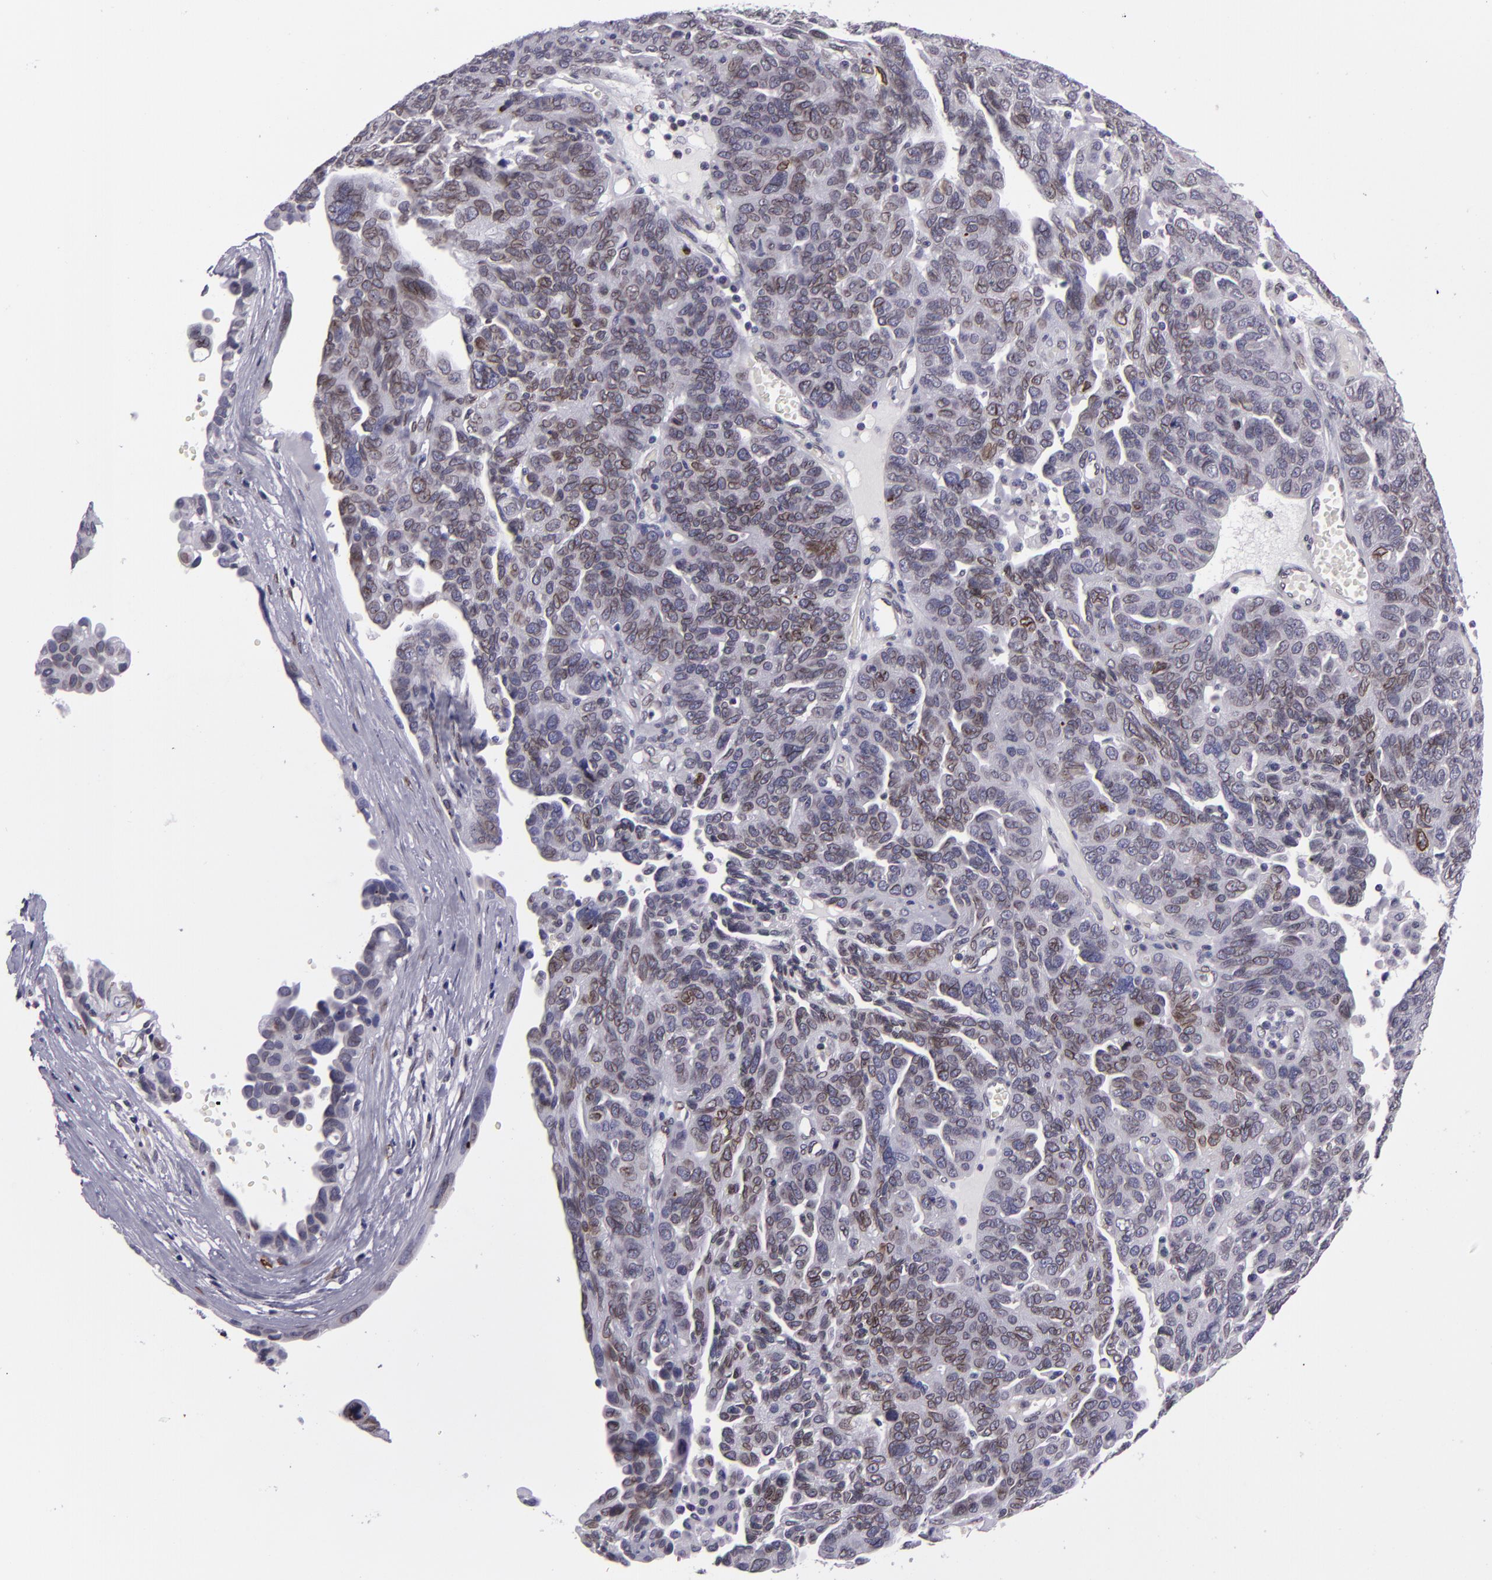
{"staining": {"intensity": "moderate", "quantity": "25%-75%", "location": "nuclear"}, "tissue": "ovarian cancer", "cell_type": "Tumor cells", "image_type": "cancer", "snomed": [{"axis": "morphology", "description": "Cystadenocarcinoma, serous, NOS"}, {"axis": "topography", "description": "Ovary"}], "caption": "Ovarian cancer tissue displays moderate nuclear positivity in about 25%-75% of tumor cells, visualized by immunohistochemistry.", "gene": "EMD", "patient": {"sex": "female", "age": 64}}